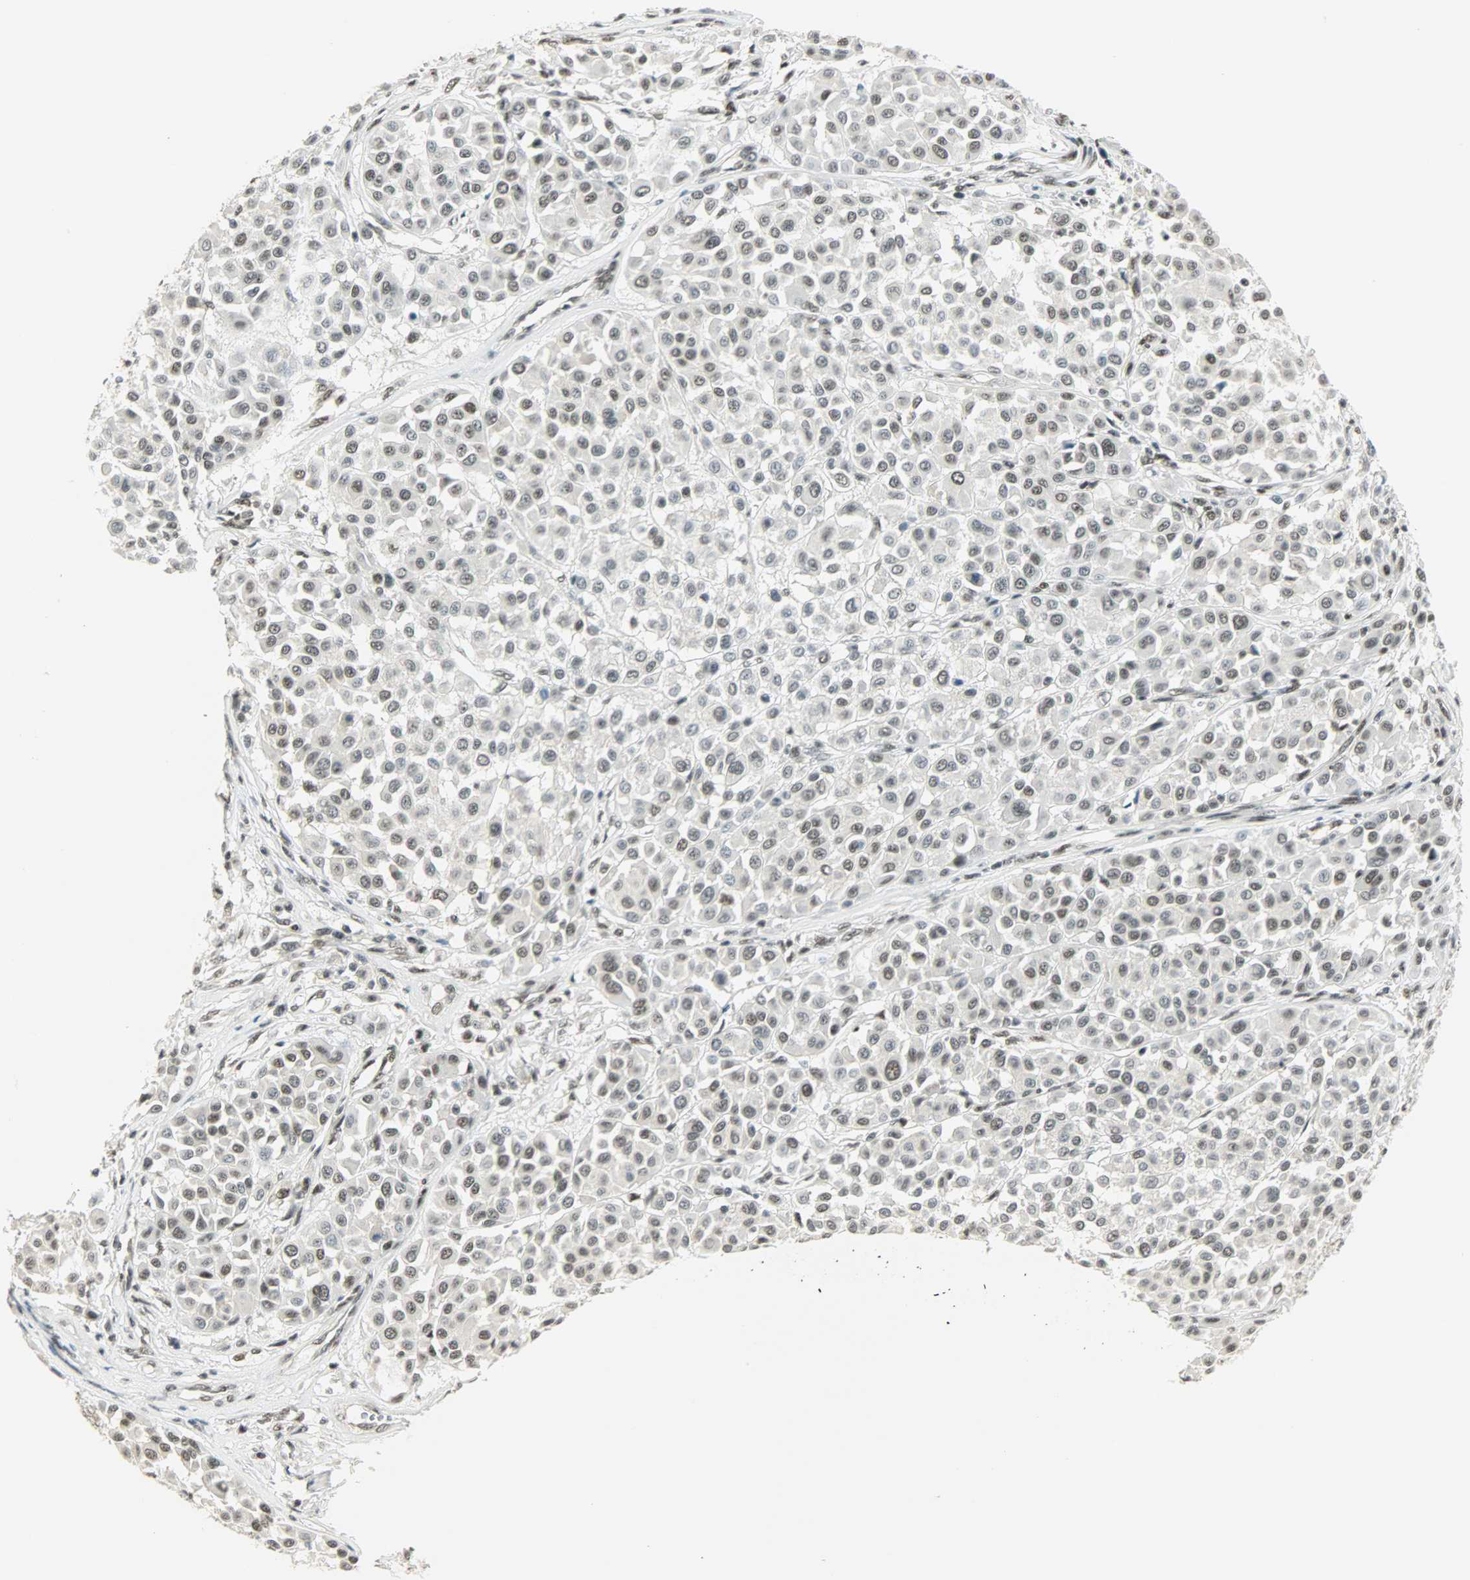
{"staining": {"intensity": "weak", "quantity": ">75%", "location": "nuclear"}, "tissue": "melanoma", "cell_type": "Tumor cells", "image_type": "cancer", "snomed": [{"axis": "morphology", "description": "Malignant melanoma, Metastatic site"}, {"axis": "topography", "description": "Soft tissue"}], "caption": "Immunohistochemistry (IHC) of human malignant melanoma (metastatic site) demonstrates low levels of weak nuclear expression in approximately >75% of tumor cells.", "gene": "SUGP1", "patient": {"sex": "male", "age": 41}}